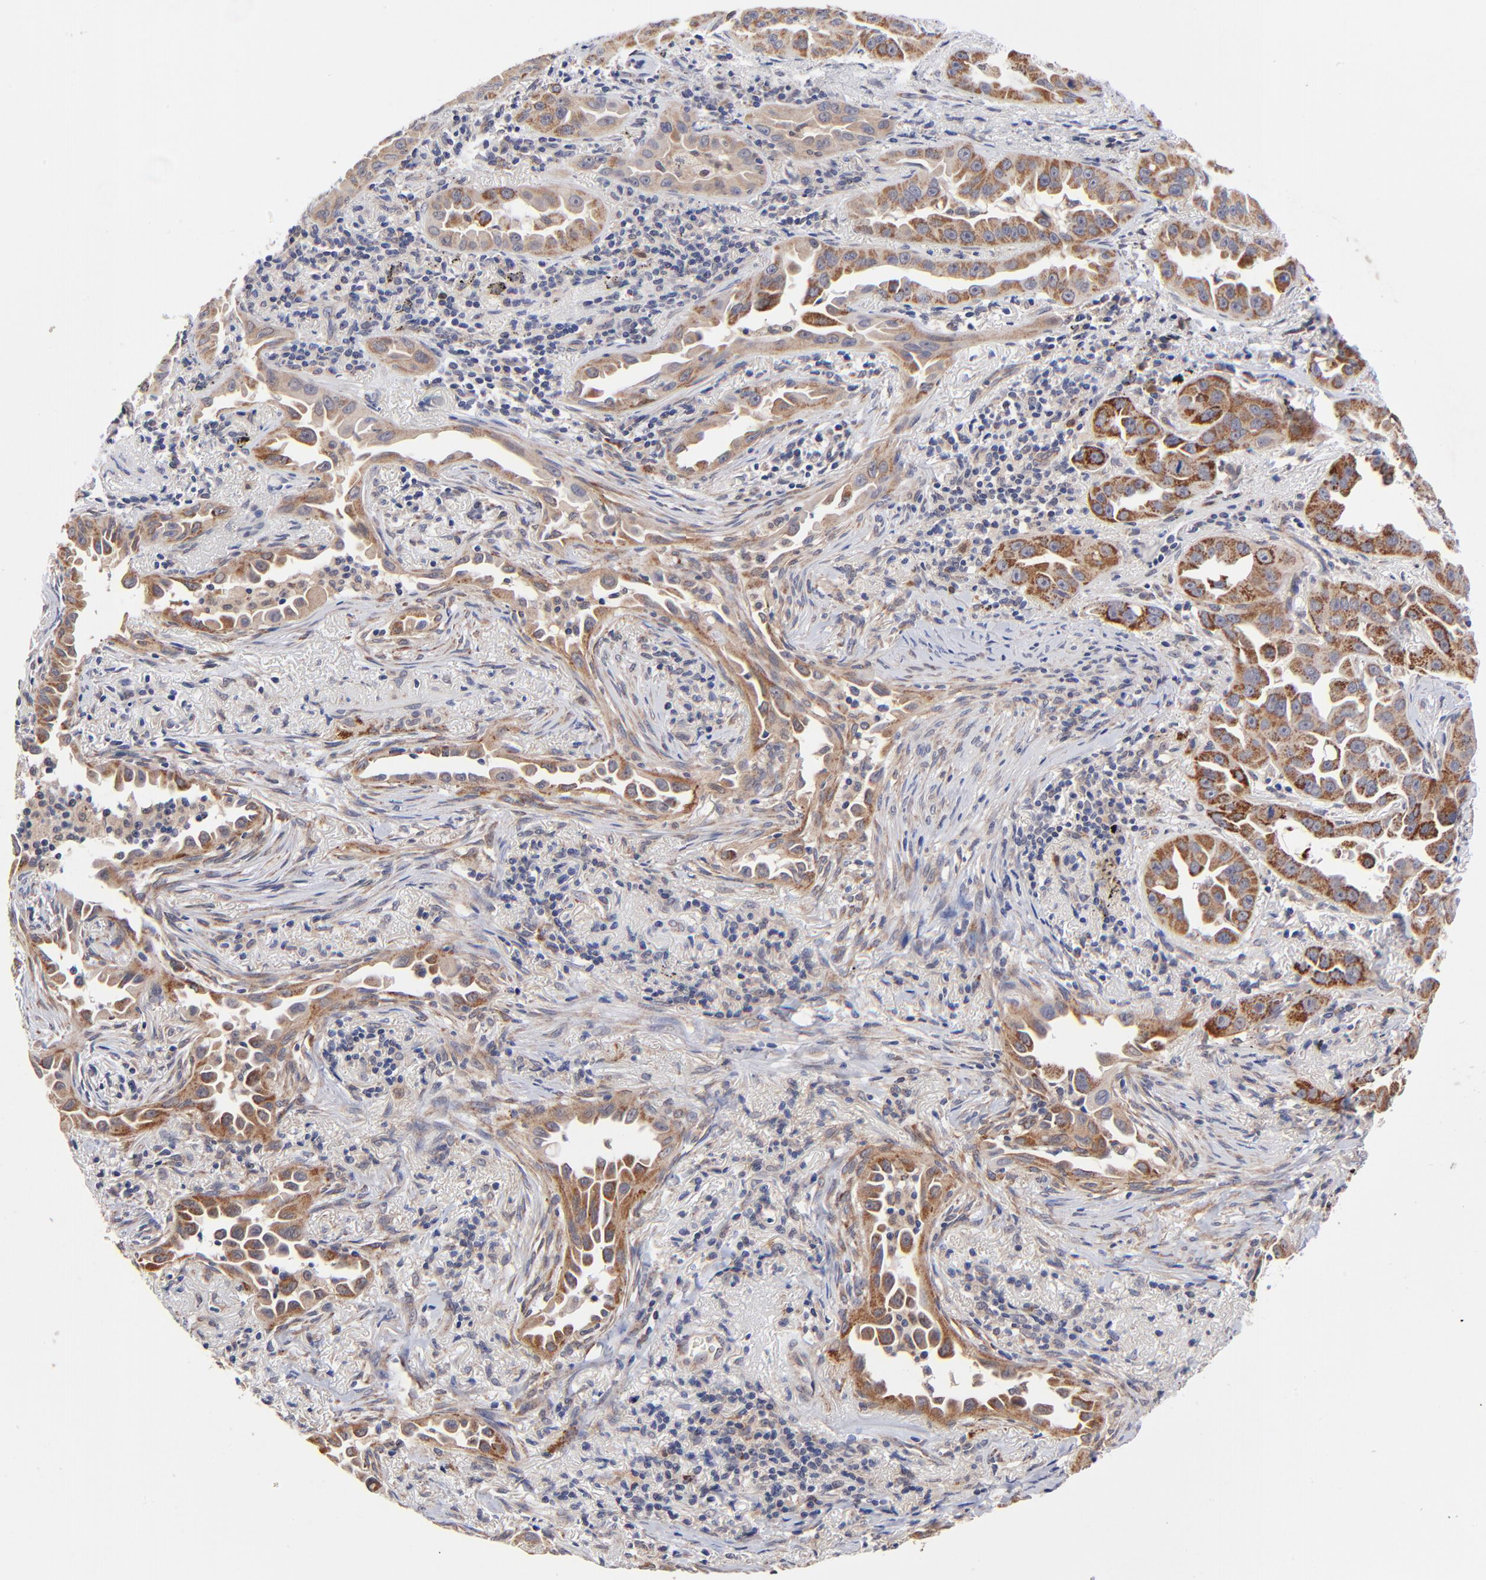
{"staining": {"intensity": "moderate", "quantity": "25%-75%", "location": "cytoplasmic/membranous"}, "tissue": "lung cancer", "cell_type": "Tumor cells", "image_type": "cancer", "snomed": [{"axis": "morphology", "description": "Normal tissue, NOS"}, {"axis": "morphology", "description": "Adenocarcinoma, NOS"}, {"axis": "topography", "description": "Bronchus"}], "caption": "Adenocarcinoma (lung) was stained to show a protein in brown. There is medium levels of moderate cytoplasmic/membranous staining in about 25%-75% of tumor cells.", "gene": "FBXL12", "patient": {"sex": "male", "age": 68}}